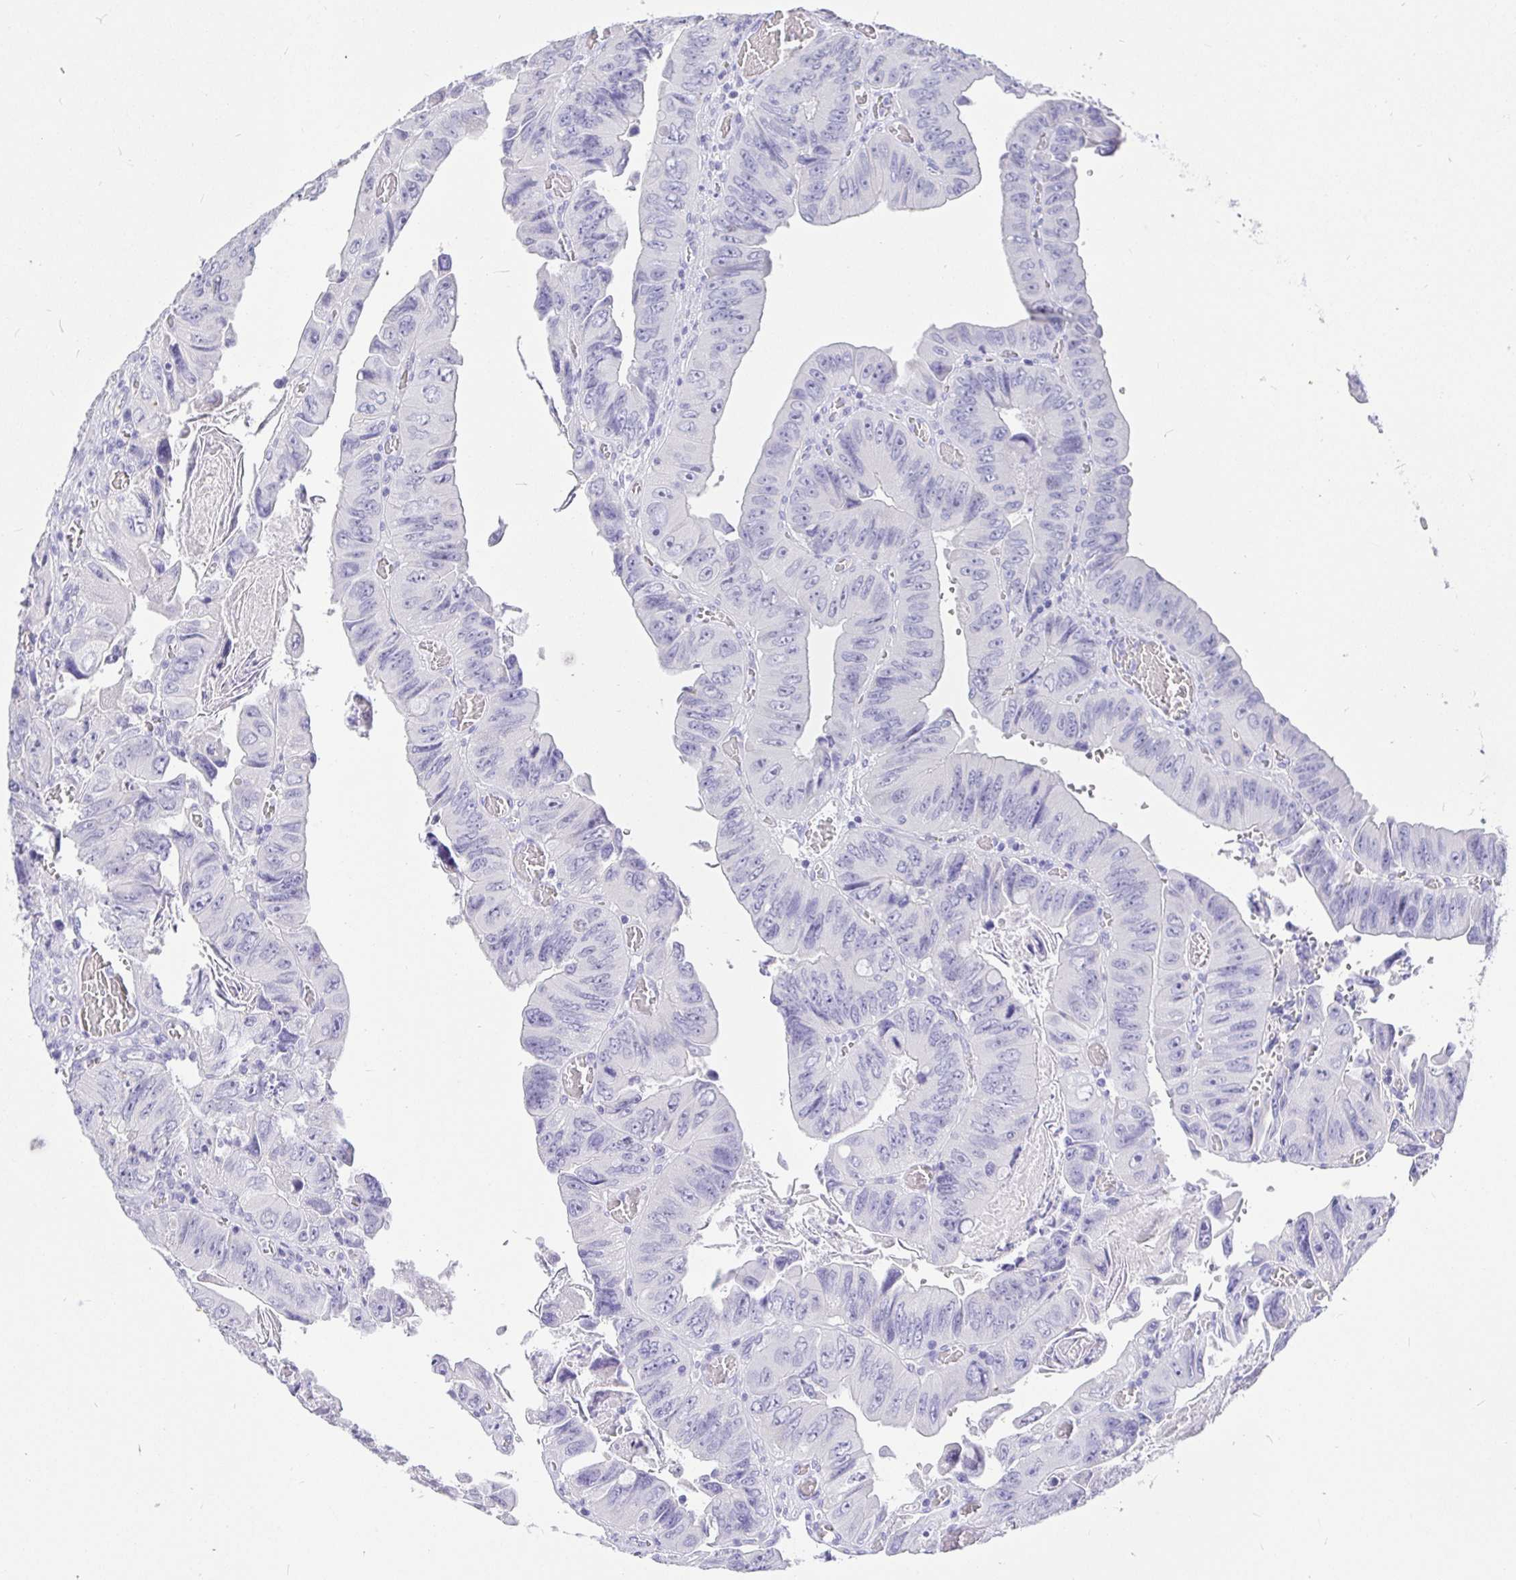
{"staining": {"intensity": "negative", "quantity": "none", "location": "none"}, "tissue": "colorectal cancer", "cell_type": "Tumor cells", "image_type": "cancer", "snomed": [{"axis": "morphology", "description": "Adenocarcinoma, NOS"}, {"axis": "topography", "description": "Colon"}], "caption": "This is a micrograph of IHC staining of colorectal cancer, which shows no staining in tumor cells.", "gene": "TPTE", "patient": {"sex": "female", "age": 84}}